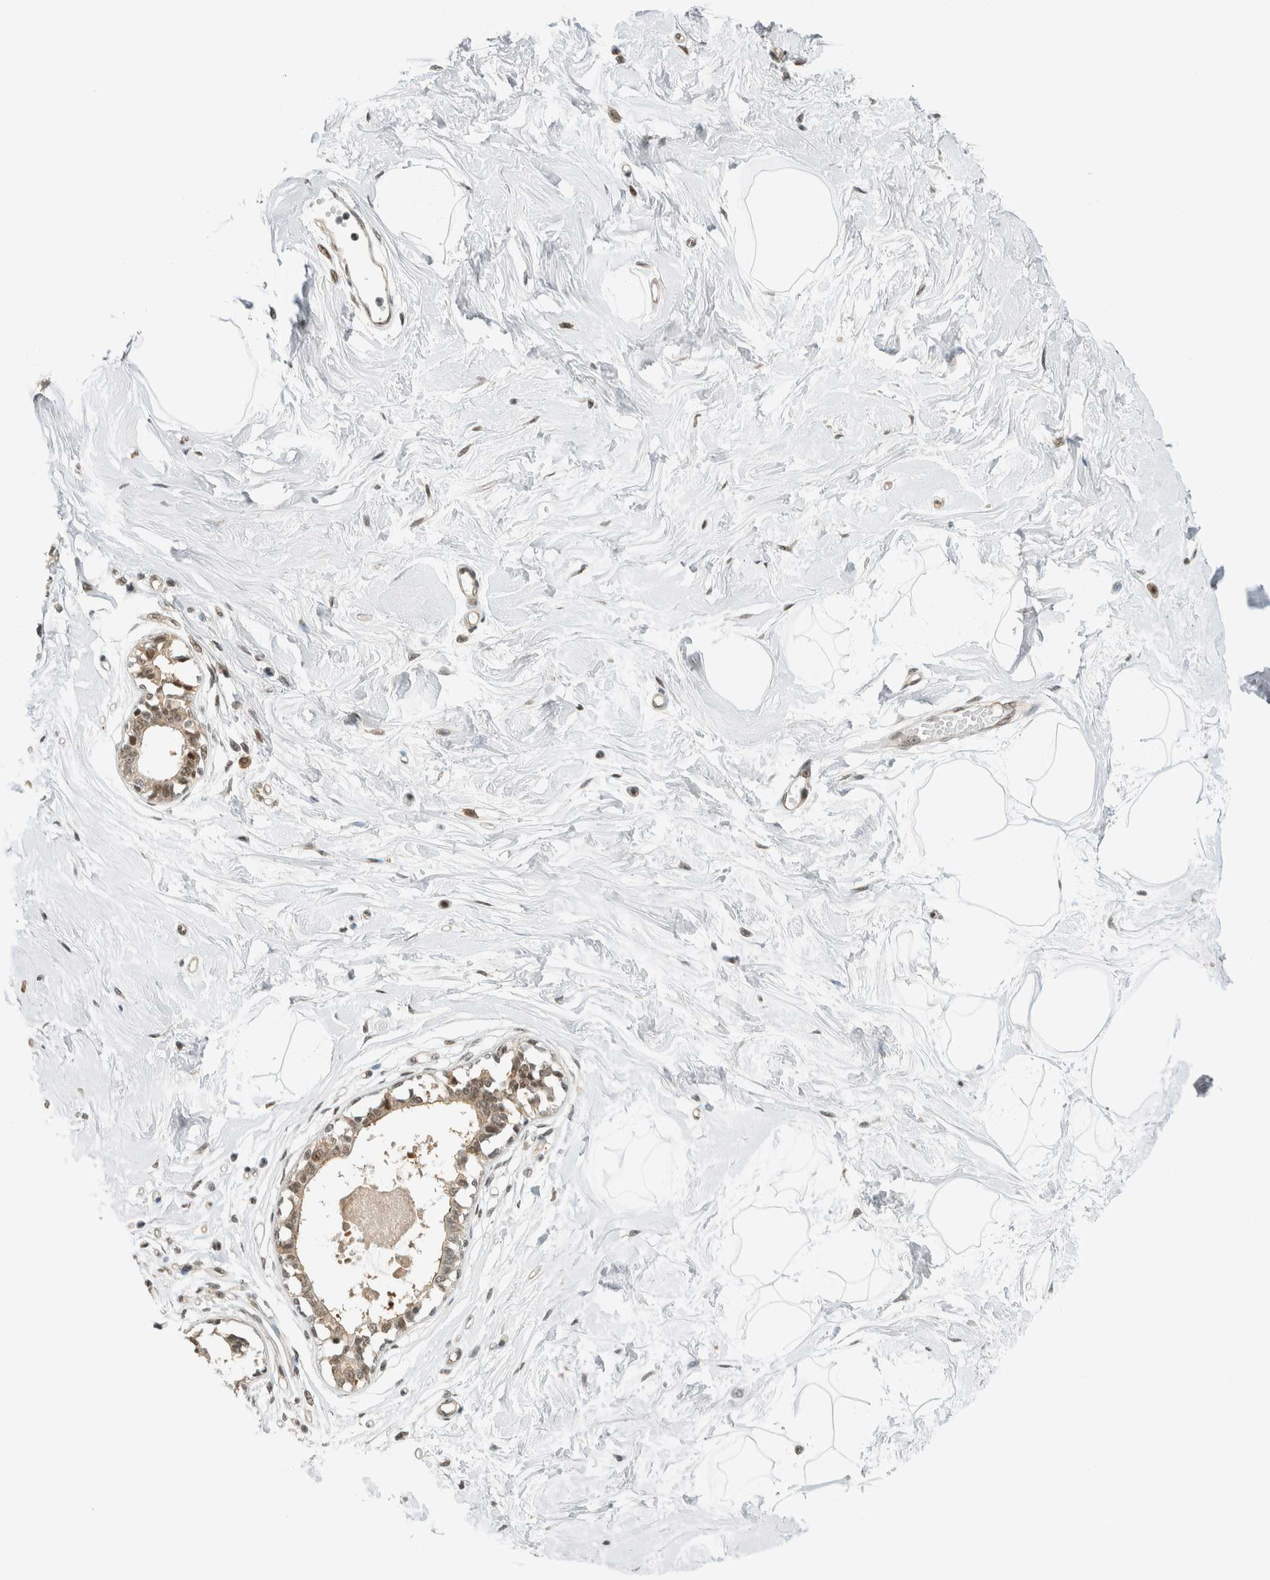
{"staining": {"intensity": "negative", "quantity": "none", "location": "none"}, "tissue": "breast", "cell_type": "Adipocytes", "image_type": "normal", "snomed": [{"axis": "morphology", "description": "Normal tissue, NOS"}, {"axis": "topography", "description": "Breast"}], "caption": "The immunohistochemistry (IHC) micrograph has no significant positivity in adipocytes of breast. (Stains: DAB IHC with hematoxylin counter stain, Microscopy: brightfield microscopy at high magnification).", "gene": "NIBAN2", "patient": {"sex": "female", "age": 45}}